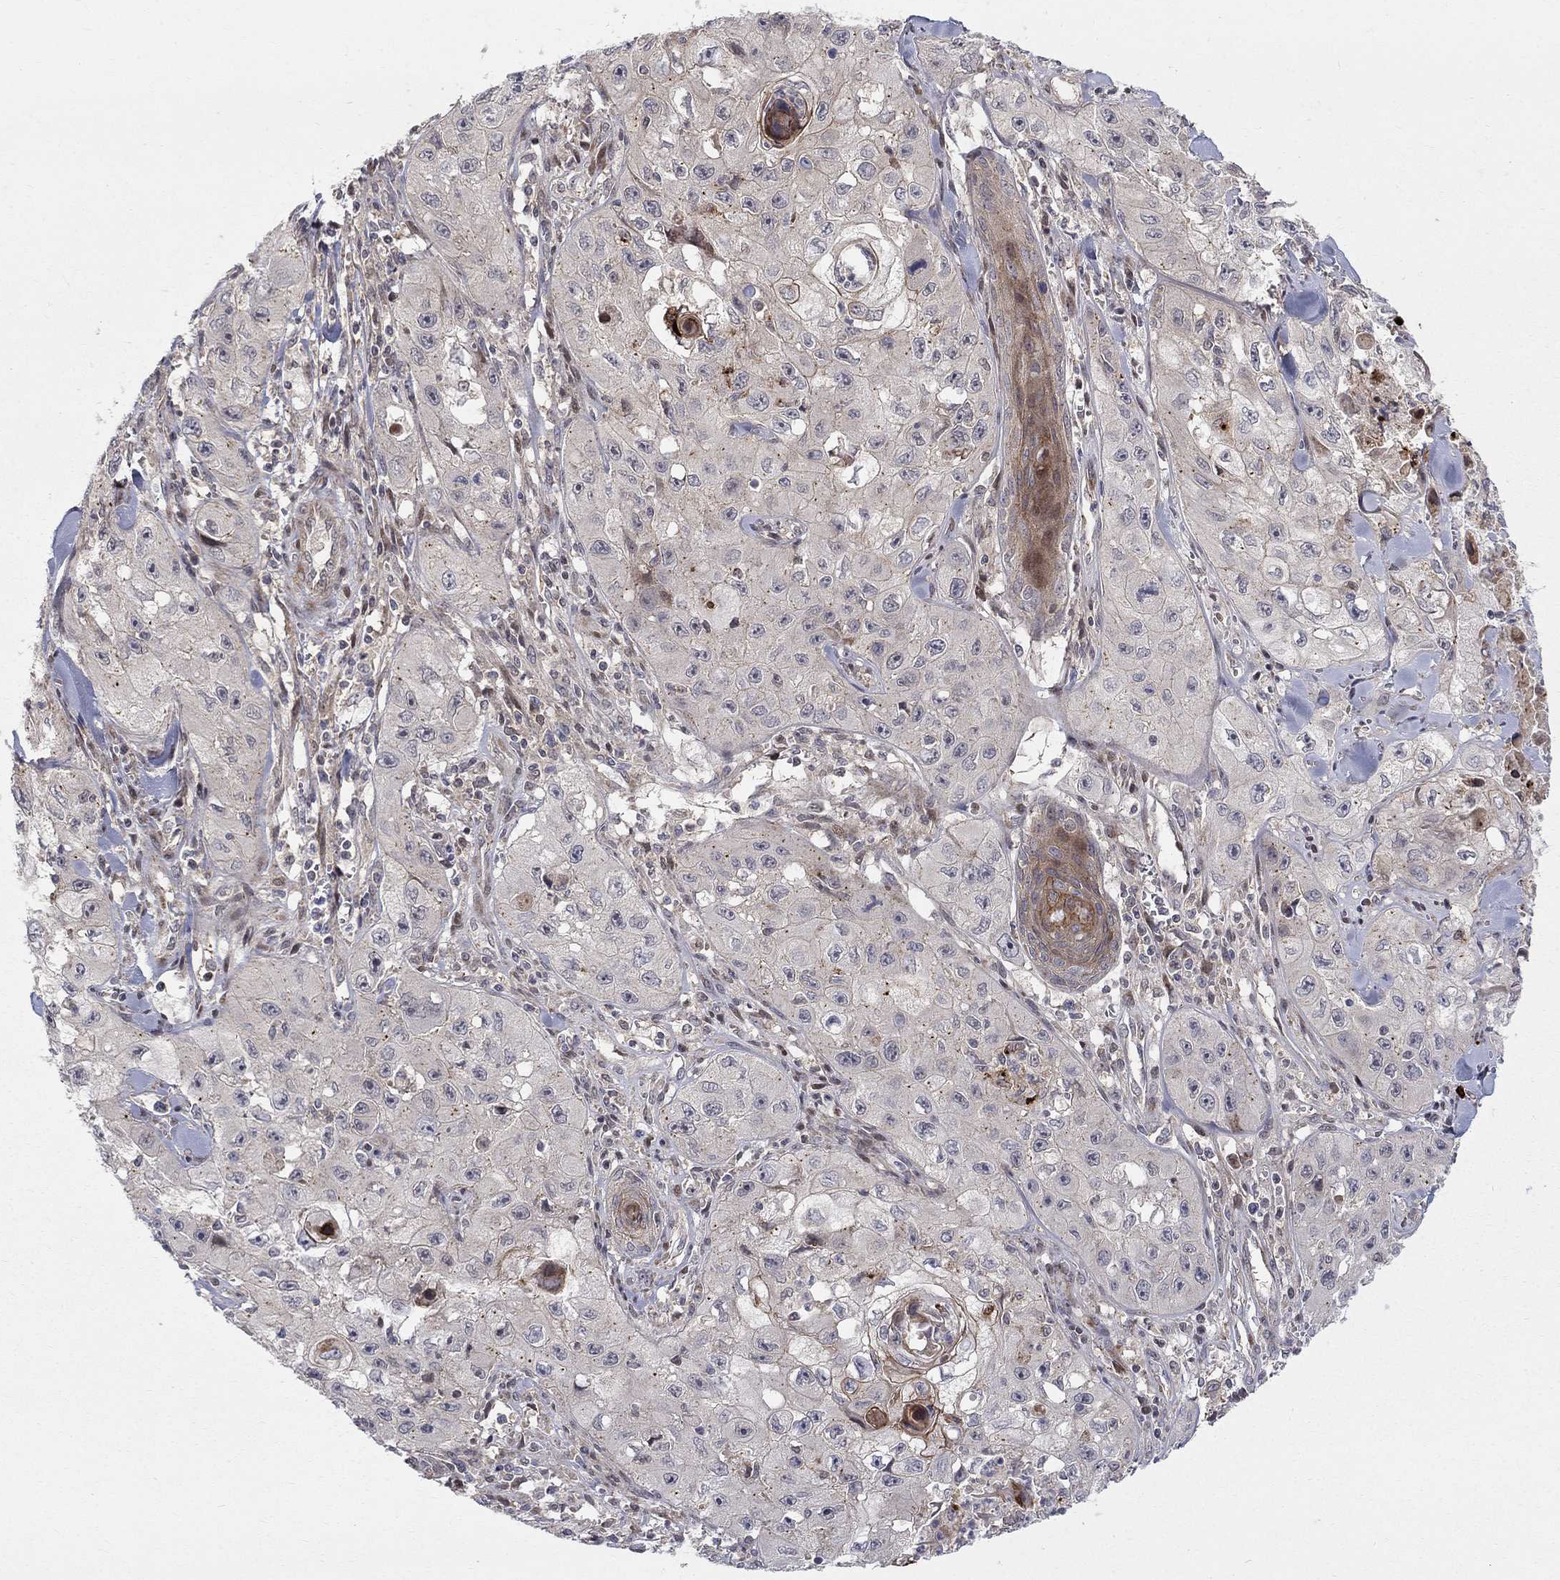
{"staining": {"intensity": "moderate", "quantity": "<25%", "location": "cytoplasmic/membranous"}, "tissue": "skin cancer", "cell_type": "Tumor cells", "image_type": "cancer", "snomed": [{"axis": "morphology", "description": "Squamous cell carcinoma, NOS"}, {"axis": "topography", "description": "Skin"}, {"axis": "topography", "description": "Subcutis"}], "caption": "Immunohistochemical staining of human squamous cell carcinoma (skin) demonstrates low levels of moderate cytoplasmic/membranous expression in about <25% of tumor cells.", "gene": "WDR19", "patient": {"sex": "male", "age": 73}}